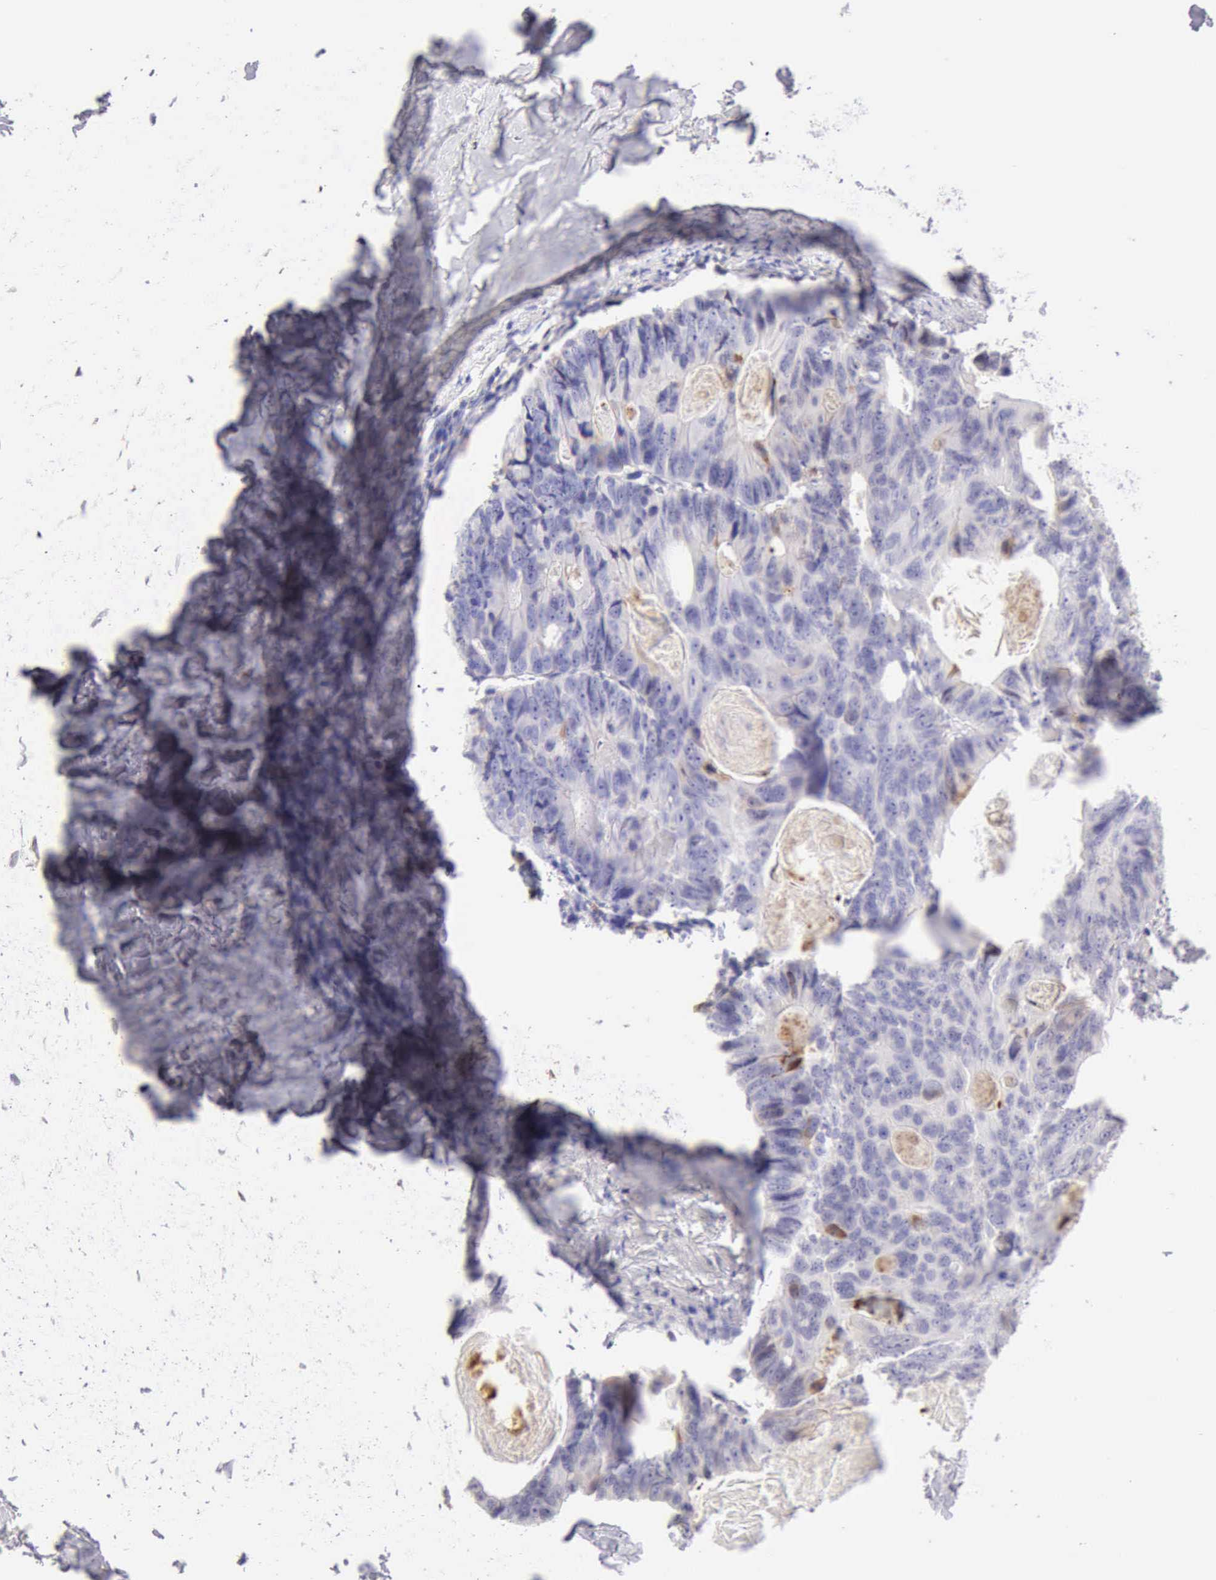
{"staining": {"intensity": "weak", "quantity": "25%-75%", "location": "cytoplasmic/membranous"}, "tissue": "colorectal cancer", "cell_type": "Tumor cells", "image_type": "cancer", "snomed": [{"axis": "morphology", "description": "Adenocarcinoma, NOS"}, {"axis": "topography", "description": "Colon"}], "caption": "Colorectal cancer stained with IHC demonstrates weak cytoplasmic/membranous positivity in approximately 25%-75% of tumor cells. The protein is stained brown, and the nuclei are stained in blue (DAB IHC with brightfield microscopy, high magnification).", "gene": "RNASE1", "patient": {"sex": "female", "age": 55}}